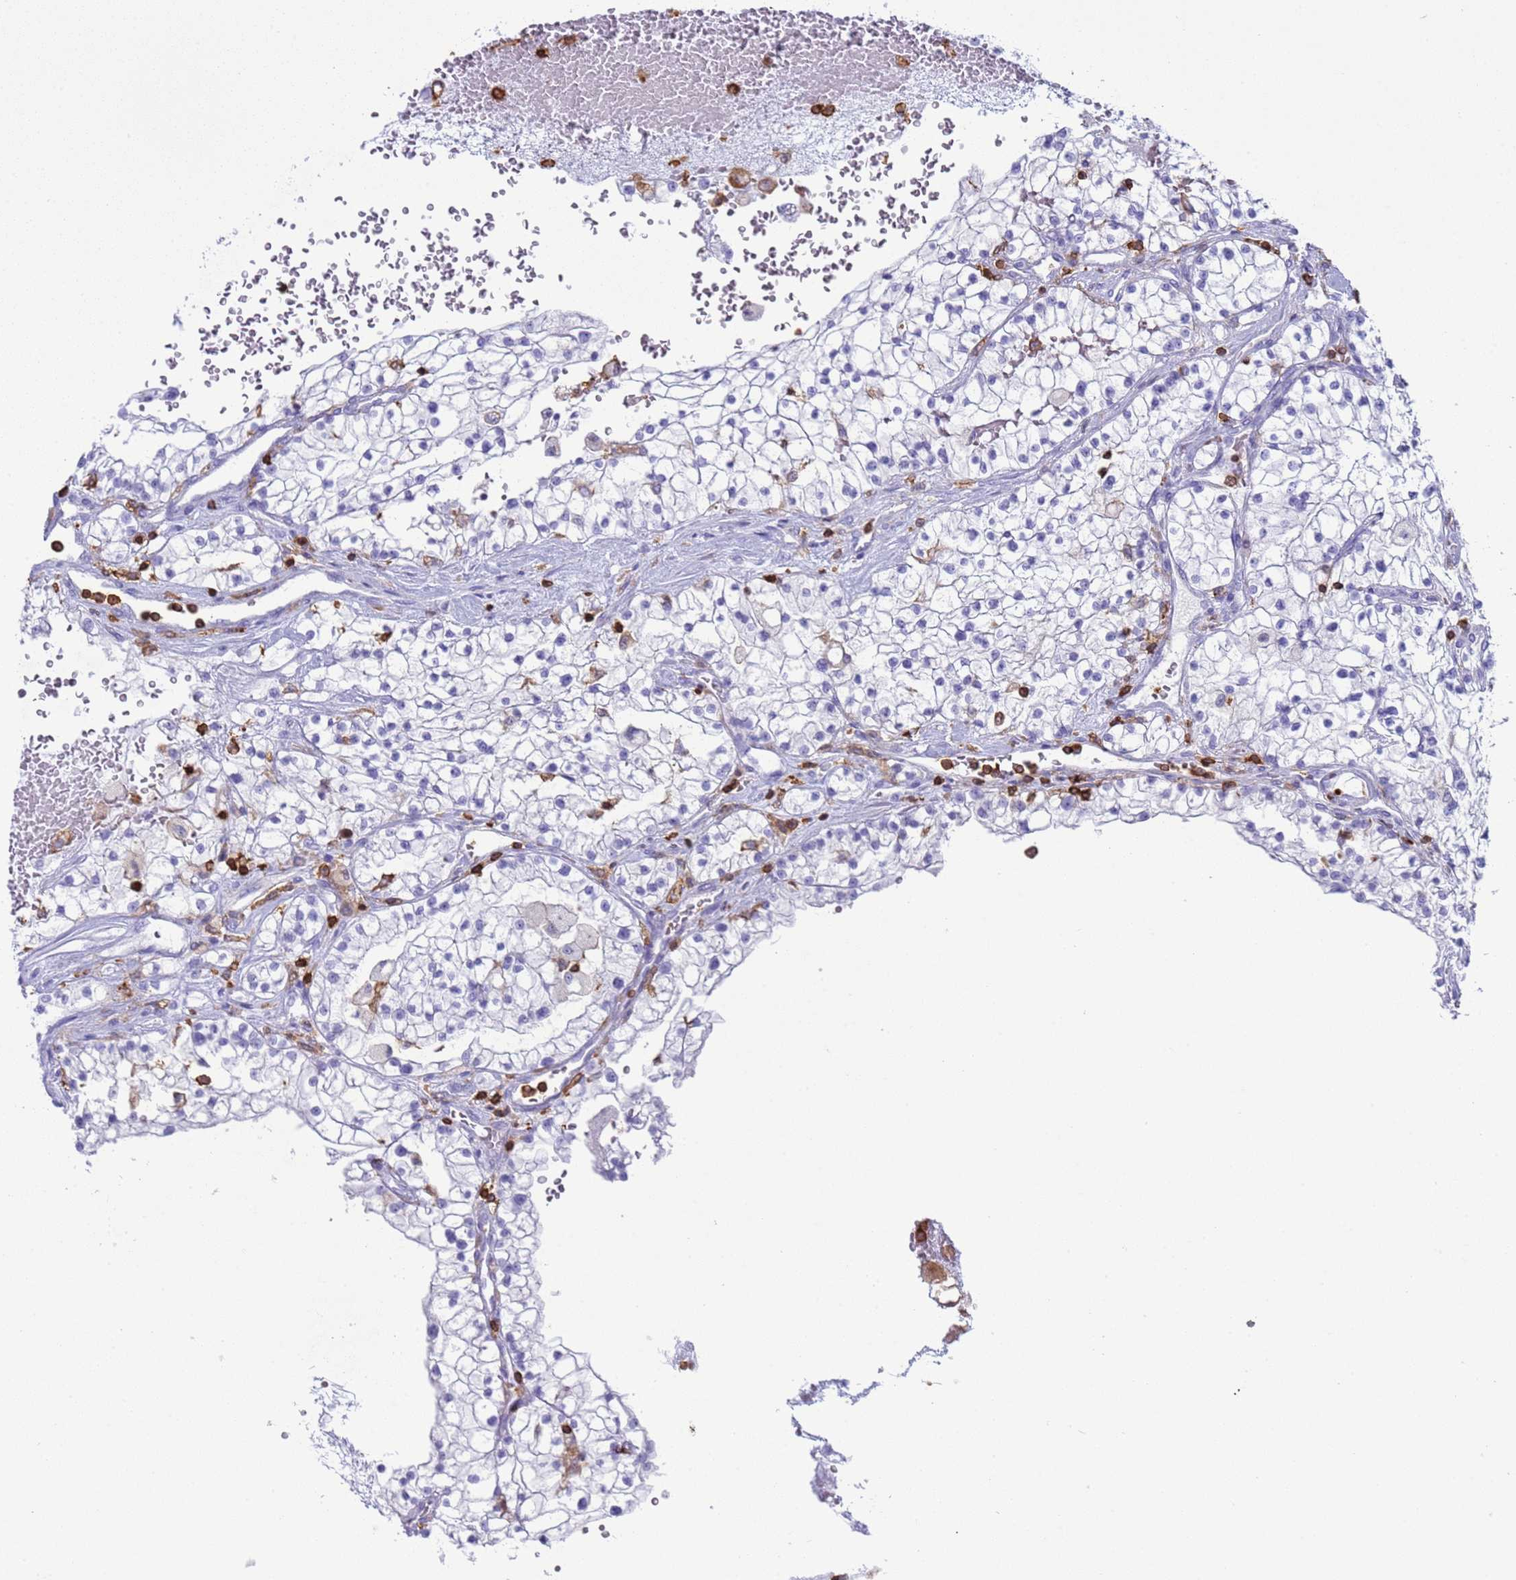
{"staining": {"intensity": "negative", "quantity": "none", "location": "none"}, "tissue": "renal cancer", "cell_type": "Tumor cells", "image_type": "cancer", "snomed": [{"axis": "morphology", "description": "Normal tissue, NOS"}, {"axis": "morphology", "description": "Adenocarcinoma, NOS"}, {"axis": "topography", "description": "Kidney"}], "caption": "This is a image of immunohistochemistry (IHC) staining of renal cancer (adenocarcinoma), which shows no expression in tumor cells.", "gene": "IRF5", "patient": {"sex": "male", "age": 68}}